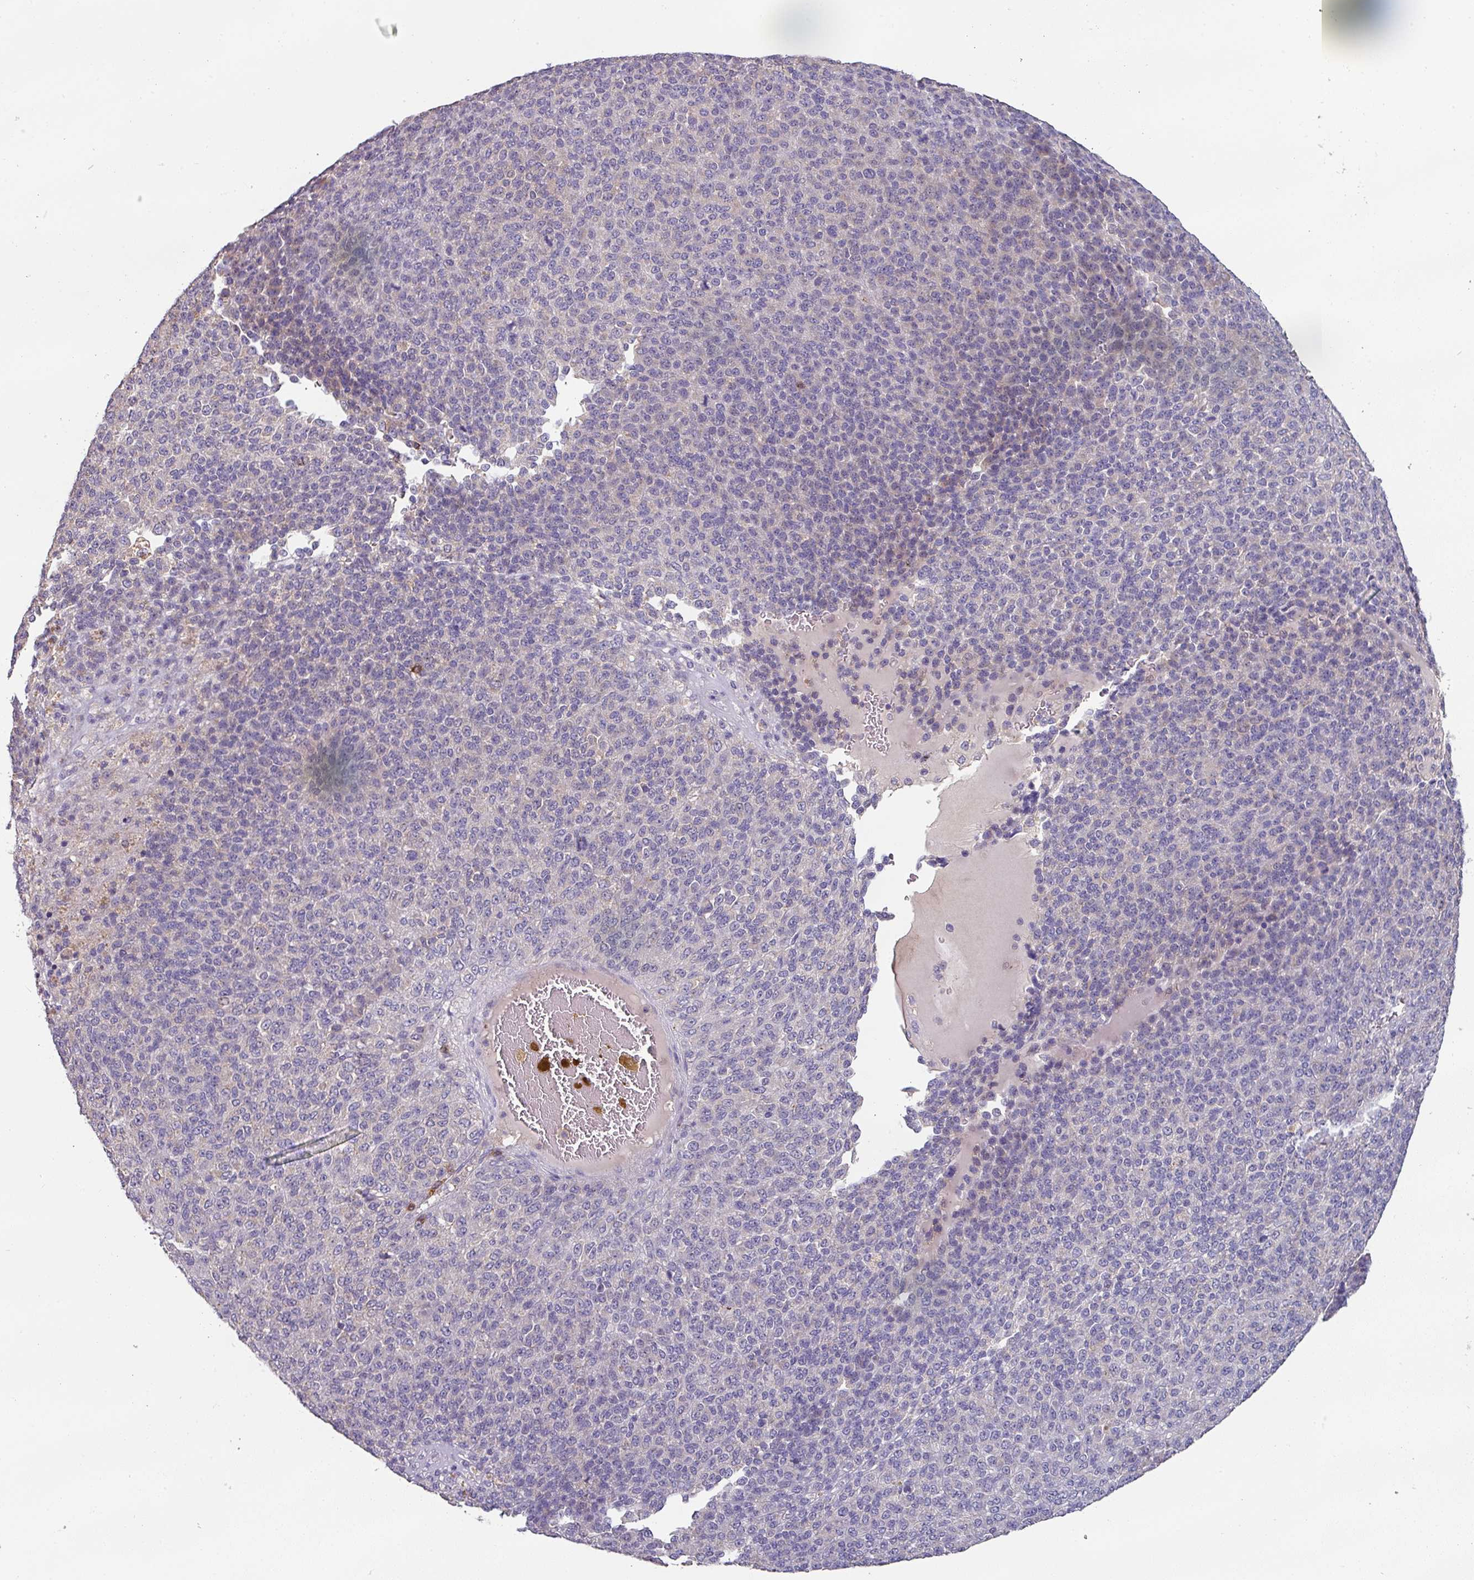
{"staining": {"intensity": "negative", "quantity": "none", "location": "none"}, "tissue": "melanoma", "cell_type": "Tumor cells", "image_type": "cancer", "snomed": [{"axis": "morphology", "description": "Malignant melanoma, Metastatic site"}, {"axis": "topography", "description": "Brain"}], "caption": "Immunohistochemical staining of human malignant melanoma (metastatic site) exhibits no significant positivity in tumor cells. Nuclei are stained in blue.", "gene": "CD3G", "patient": {"sex": "female", "age": 56}}